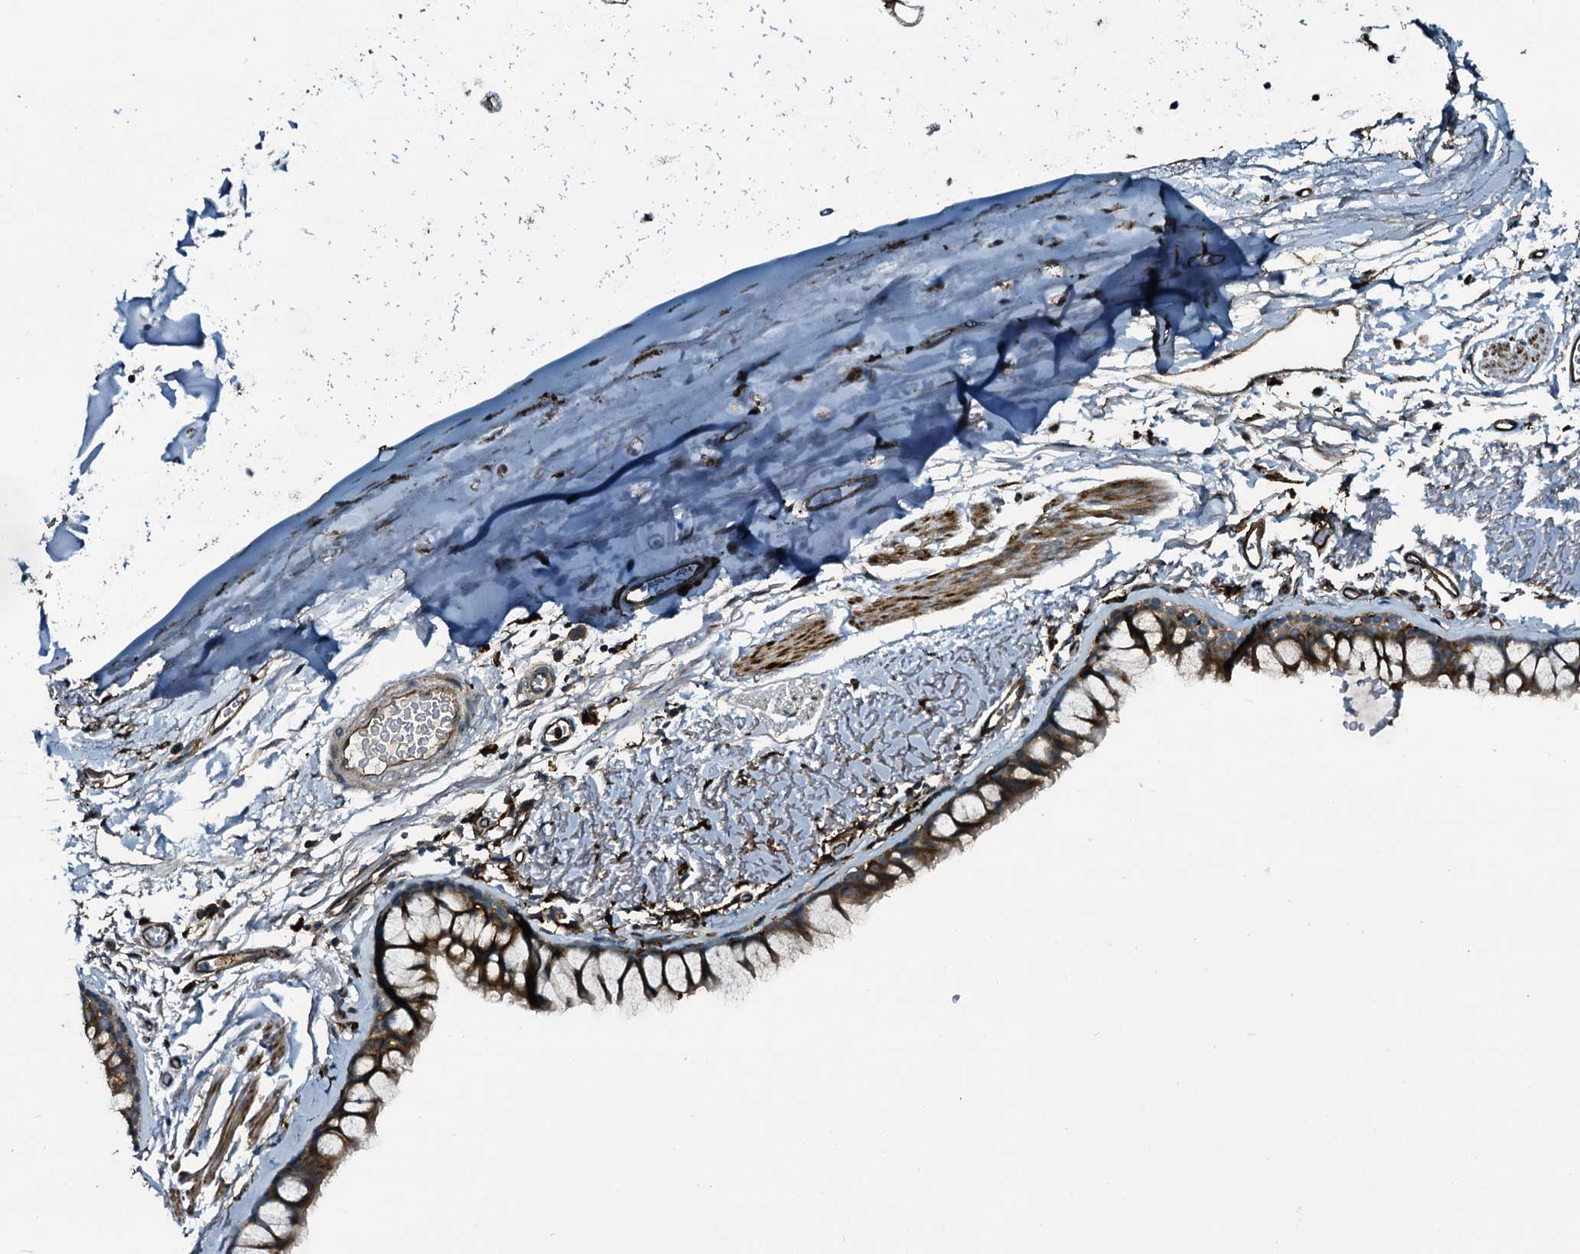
{"staining": {"intensity": "moderate", "quantity": ">75%", "location": "cytoplasmic/membranous"}, "tissue": "bronchus", "cell_type": "Respiratory epithelial cells", "image_type": "normal", "snomed": [{"axis": "morphology", "description": "Normal tissue, NOS"}, {"axis": "topography", "description": "Bronchus"}], "caption": "A brown stain shows moderate cytoplasmic/membranous expression of a protein in respiratory epithelial cells of normal bronchus. (DAB (3,3'-diaminobenzidine) IHC with brightfield microscopy, high magnification).", "gene": "TPGS2", "patient": {"sex": "male", "age": 65}}